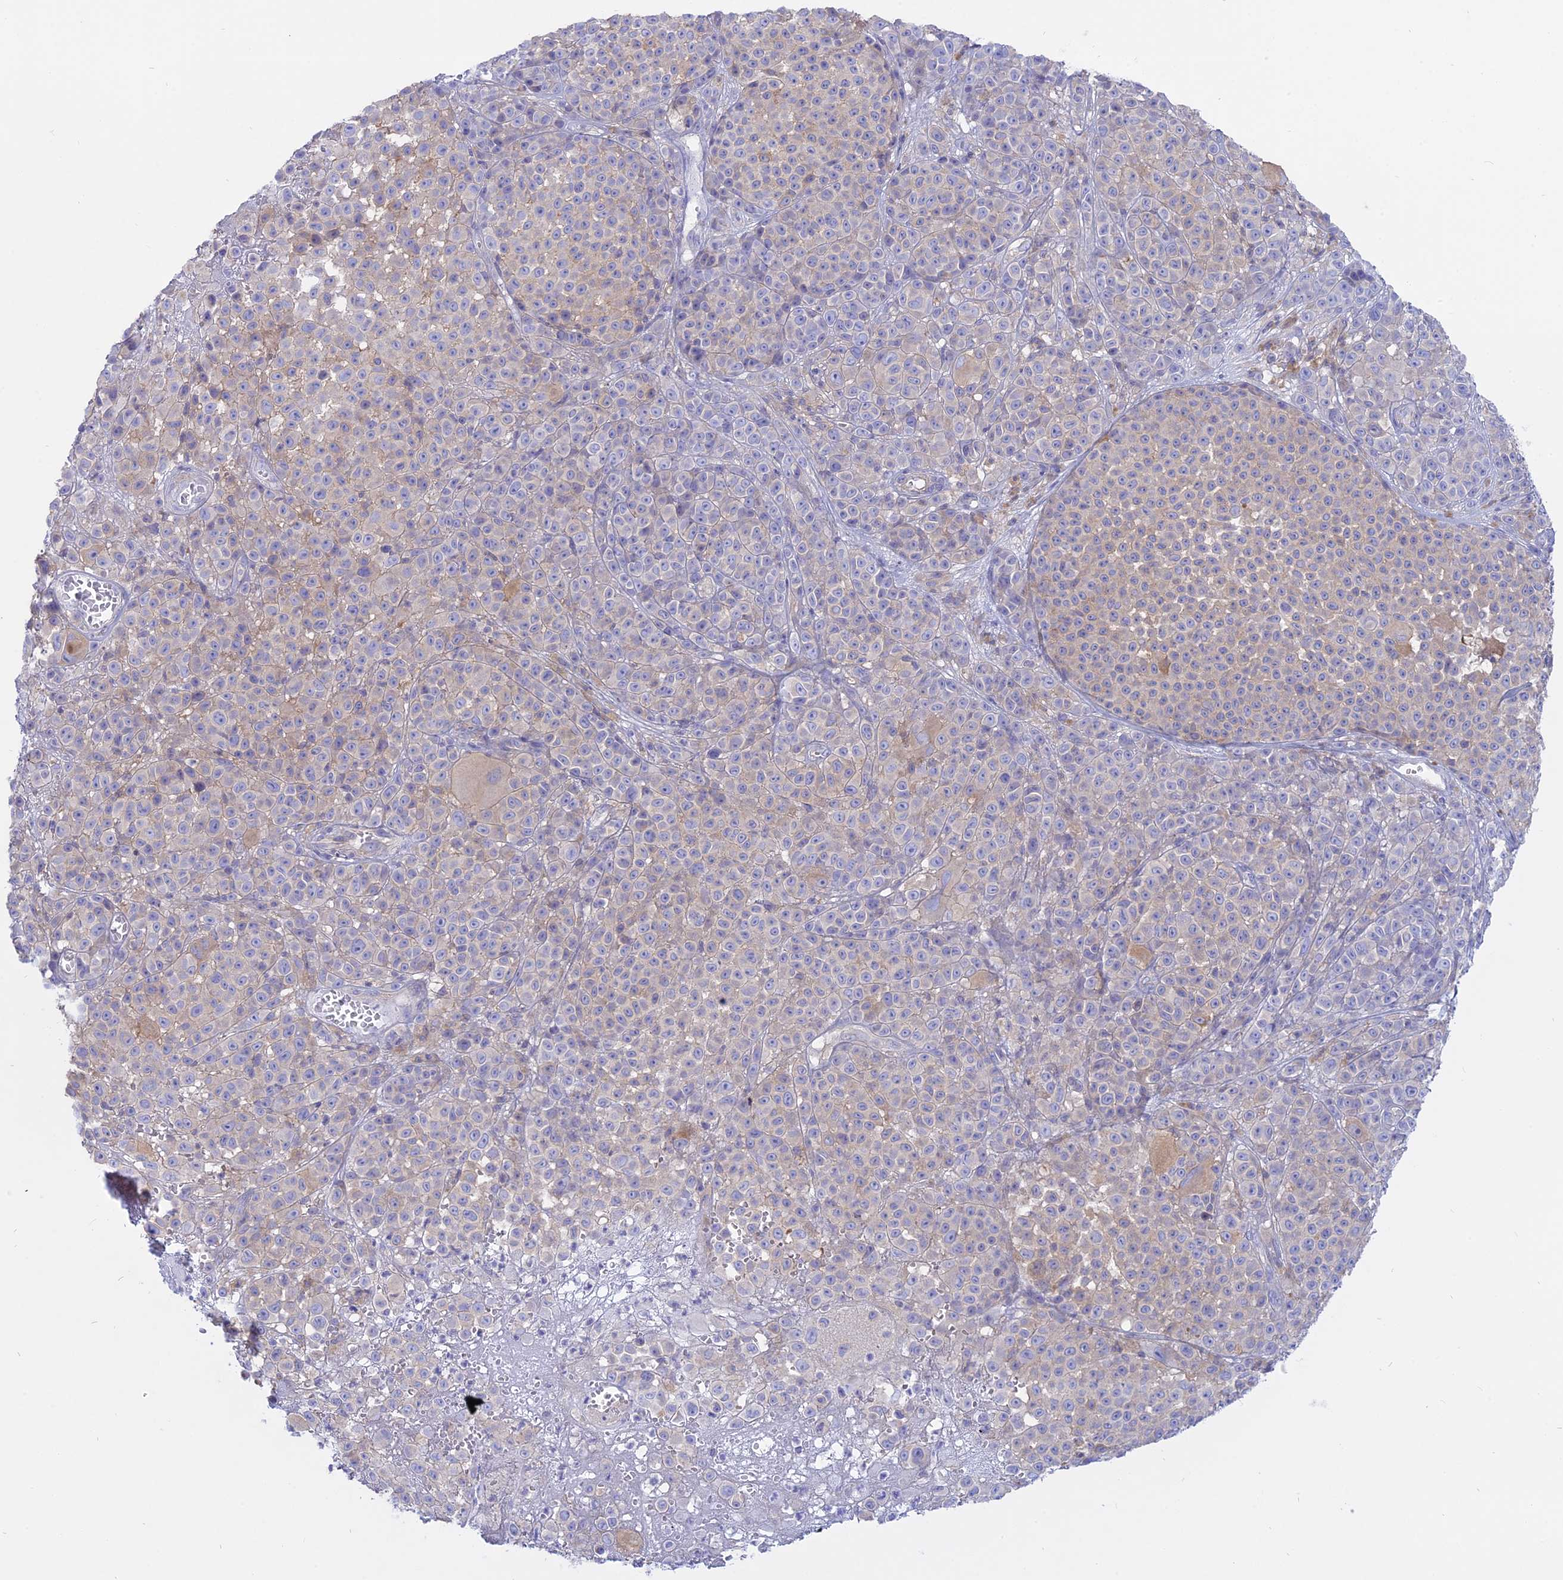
{"staining": {"intensity": "weak", "quantity": "<25%", "location": "cytoplasmic/membranous"}, "tissue": "melanoma", "cell_type": "Tumor cells", "image_type": "cancer", "snomed": [{"axis": "morphology", "description": "Malignant melanoma, NOS"}, {"axis": "topography", "description": "Skin"}], "caption": "Immunohistochemistry (IHC) of malignant melanoma exhibits no expression in tumor cells.", "gene": "AHCYL1", "patient": {"sex": "female", "age": 94}}